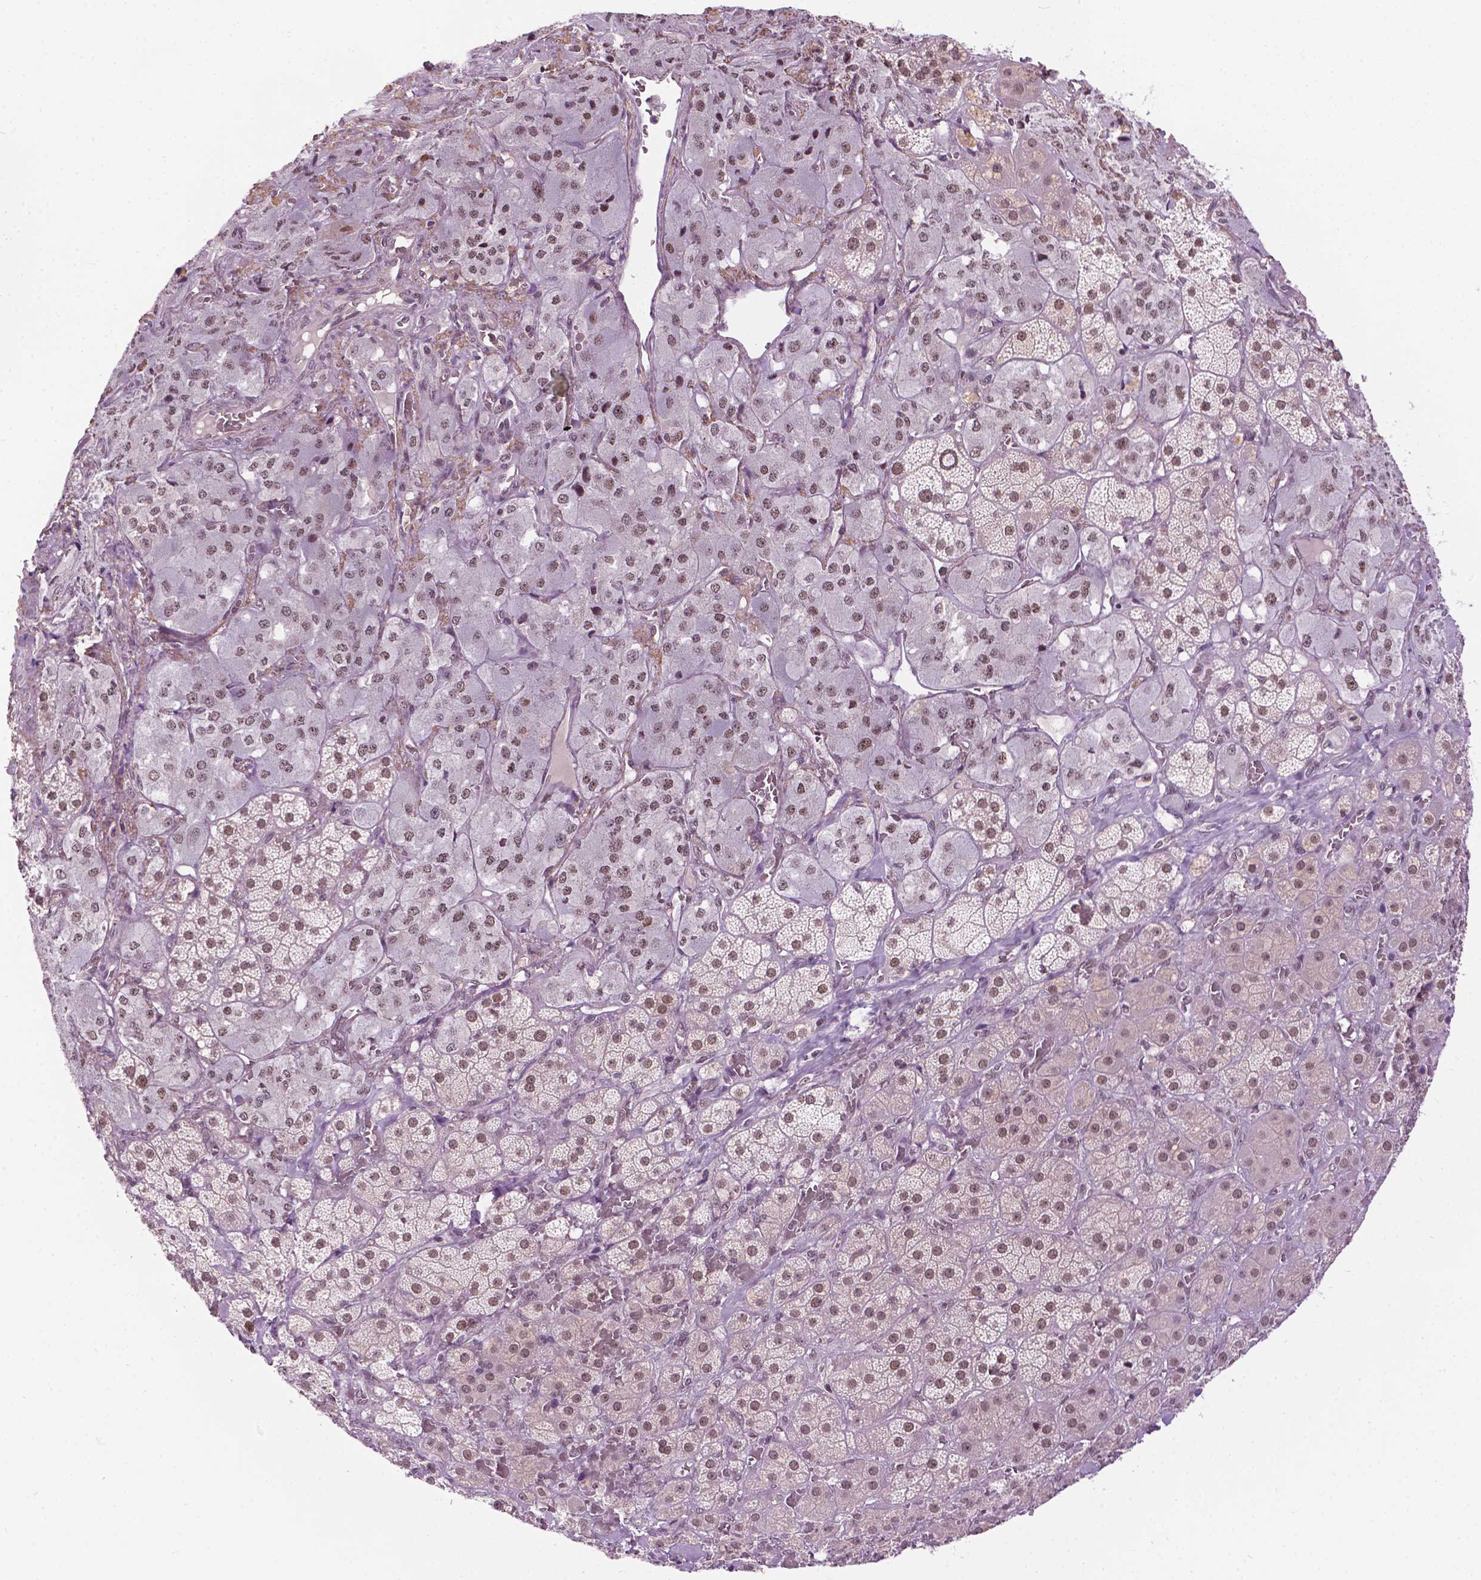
{"staining": {"intensity": "moderate", "quantity": ">75%", "location": "nuclear"}, "tissue": "adrenal gland", "cell_type": "Glandular cells", "image_type": "normal", "snomed": [{"axis": "morphology", "description": "Normal tissue, NOS"}, {"axis": "topography", "description": "Adrenal gland"}], "caption": "This histopathology image demonstrates normal adrenal gland stained with immunohistochemistry to label a protein in brown. The nuclear of glandular cells show moderate positivity for the protein. Nuclei are counter-stained blue.", "gene": "UBQLN4", "patient": {"sex": "male", "age": 57}}